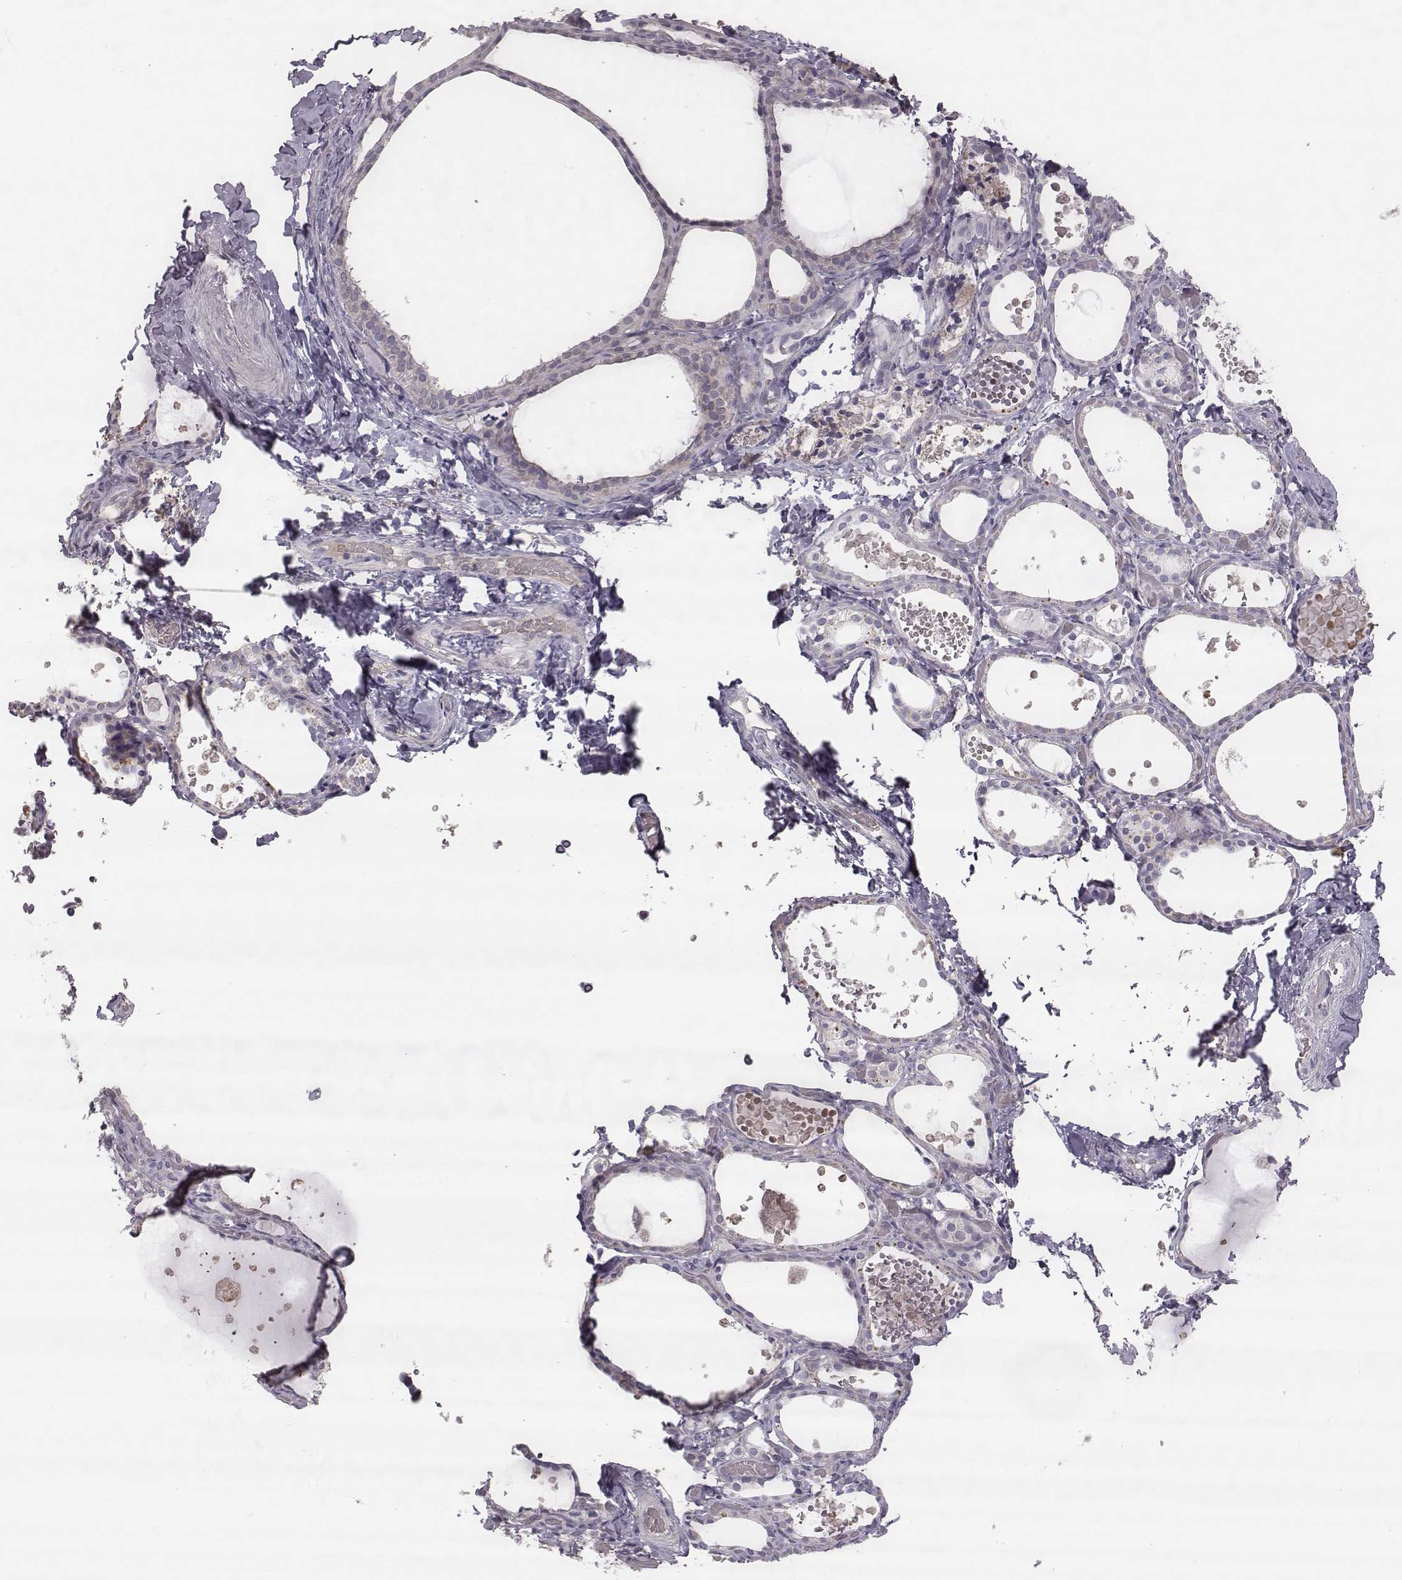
{"staining": {"intensity": "negative", "quantity": "none", "location": "none"}, "tissue": "thyroid gland", "cell_type": "Glandular cells", "image_type": "normal", "snomed": [{"axis": "morphology", "description": "Normal tissue, NOS"}, {"axis": "topography", "description": "Thyroid gland"}], "caption": "The immunohistochemistry (IHC) image has no significant positivity in glandular cells of thyroid gland.", "gene": "TLX3", "patient": {"sex": "female", "age": 56}}